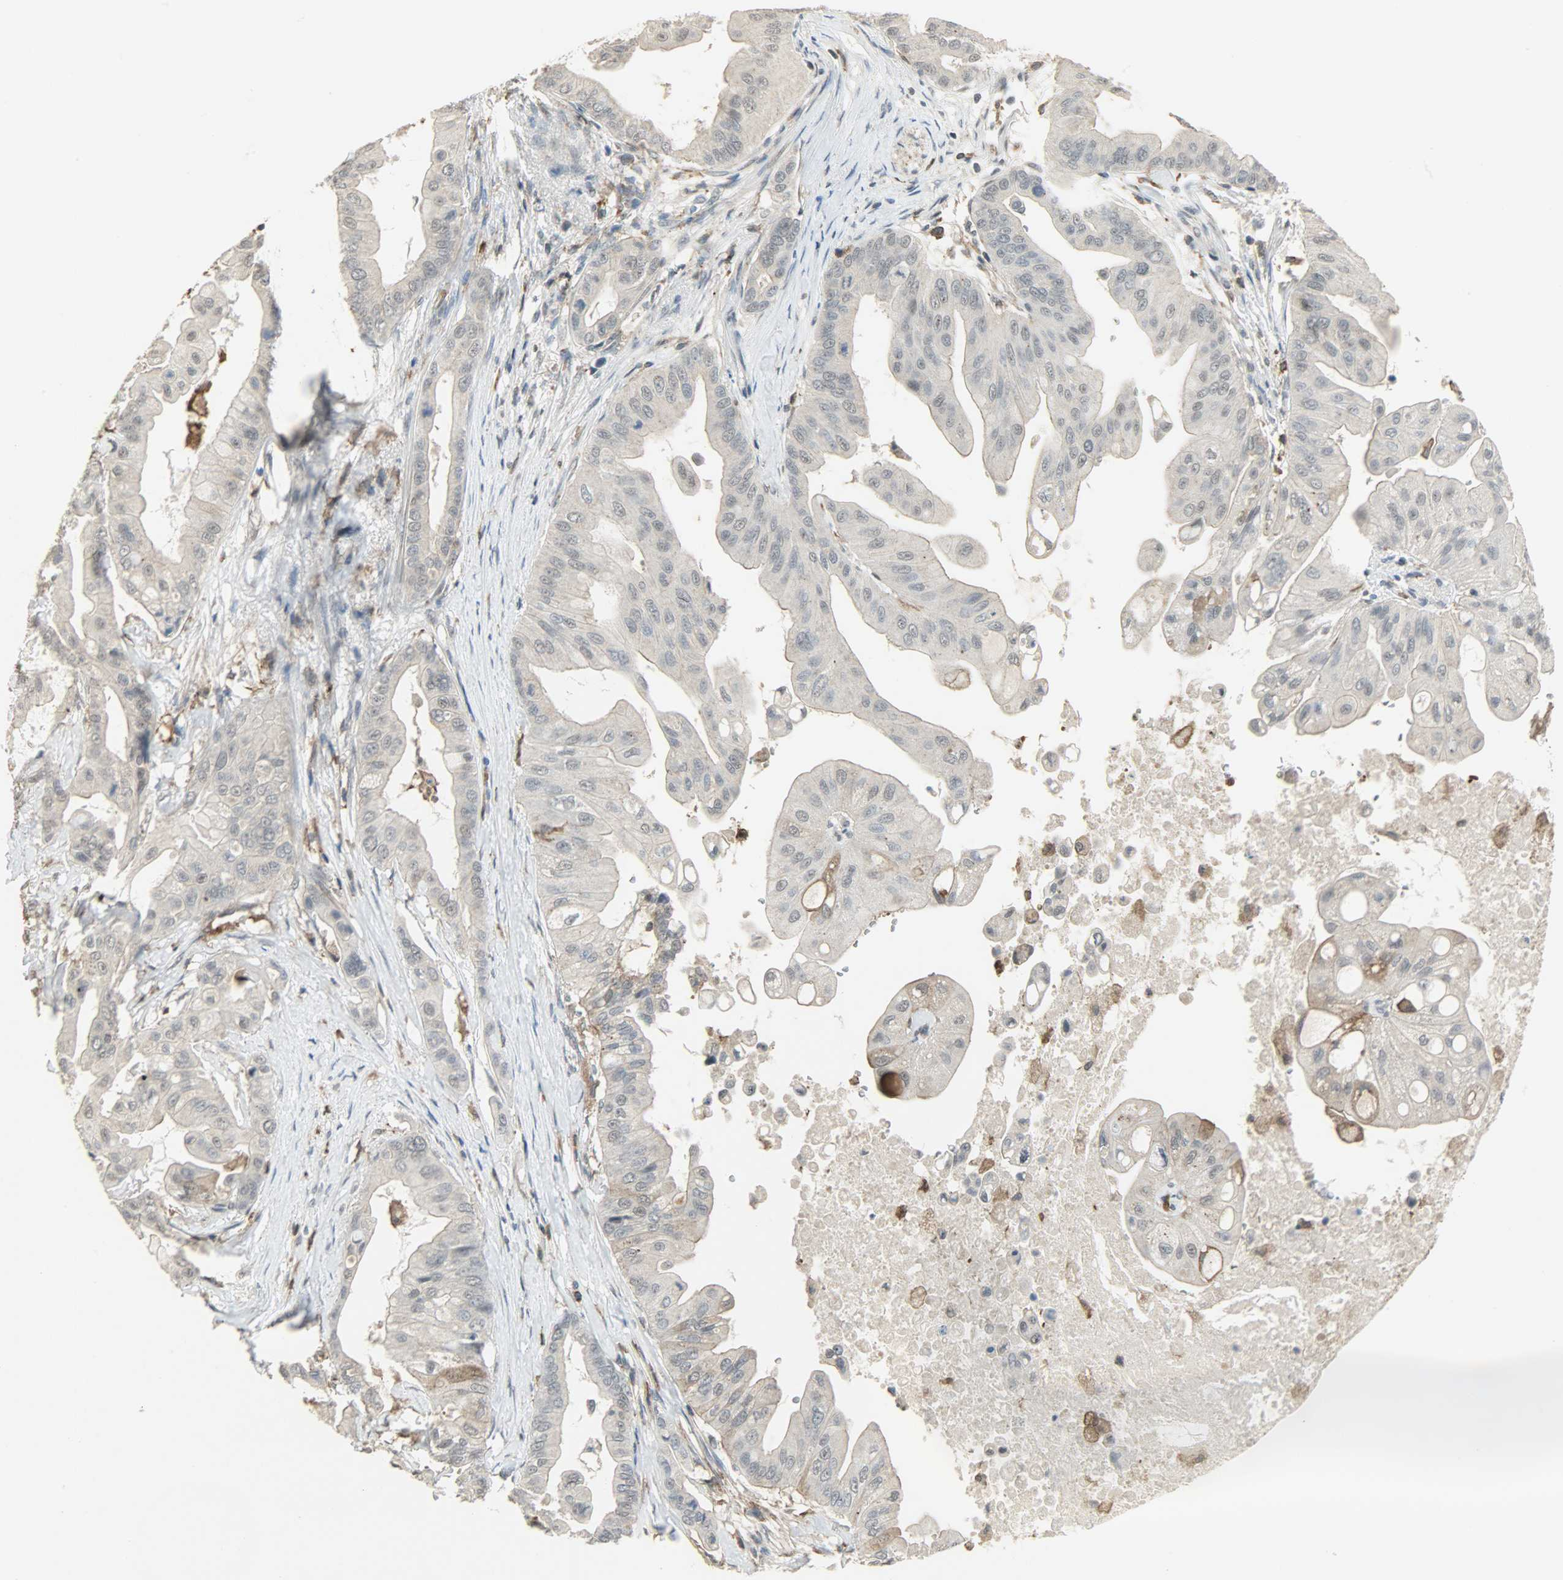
{"staining": {"intensity": "negative", "quantity": "none", "location": "none"}, "tissue": "pancreatic cancer", "cell_type": "Tumor cells", "image_type": "cancer", "snomed": [{"axis": "morphology", "description": "Adenocarcinoma, NOS"}, {"axis": "topography", "description": "Pancreas"}], "caption": "Pancreatic cancer was stained to show a protein in brown. There is no significant expression in tumor cells.", "gene": "SKAP2", "patient": {"sex": "female", "age": 75}}